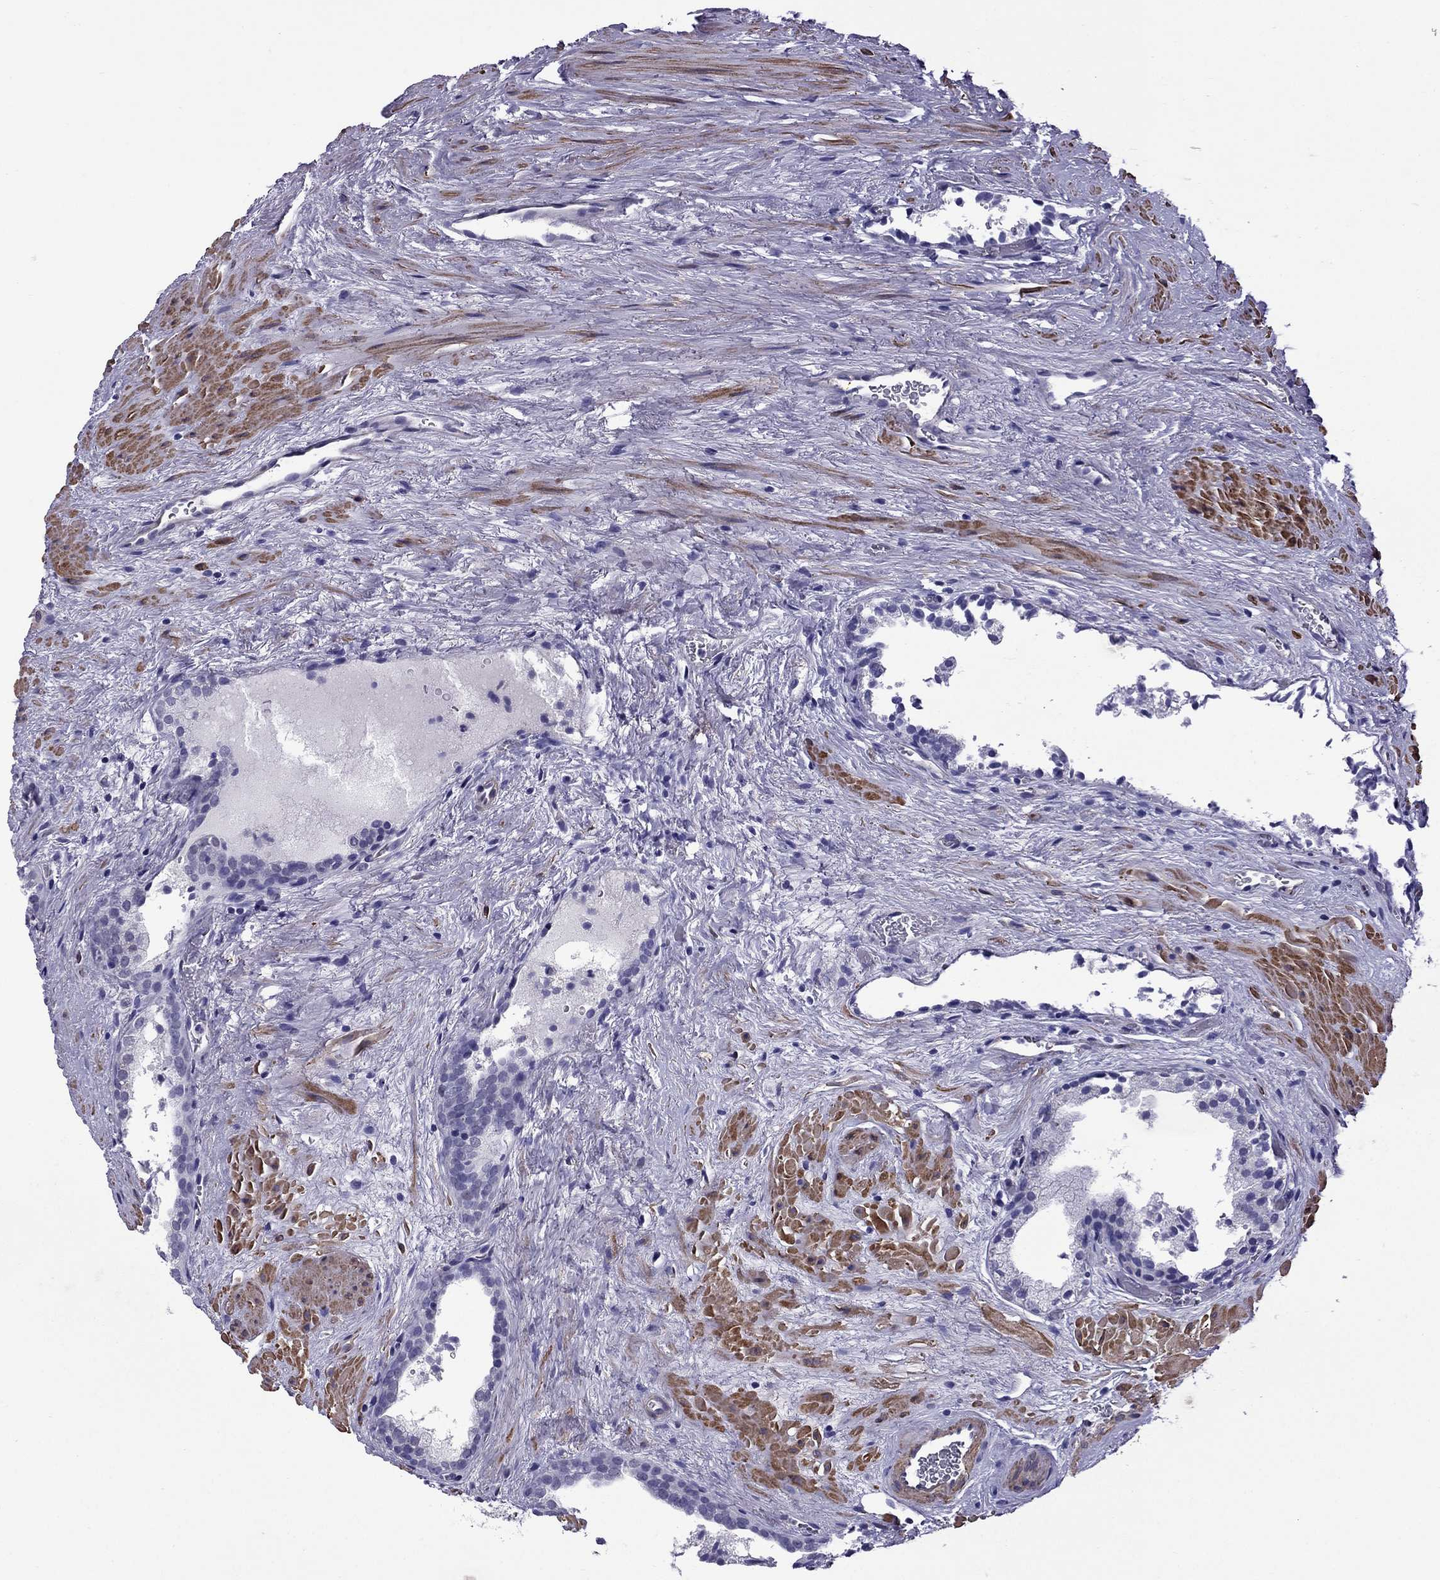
{"staining": {"intensity": "negative", "quantity": "none", "location": "none"}, "tissue": "prostate cancer", "cell_type": "Tumor cells", "image_type": "cancer", "snomed": [{"axis": "morphology", "description": "Adenocarcinoma, NOS"}, {"axis": "topography", "description": "Prostate"}], "caption": "DAB (3,3'-diaminobenzidine) immunohistochemical staining of human prostate adenocarcinoma exhibits no significant staining in tumor cells.", "gene": "CHRNA5", "patient": {"sex": "male", "age": 66}}